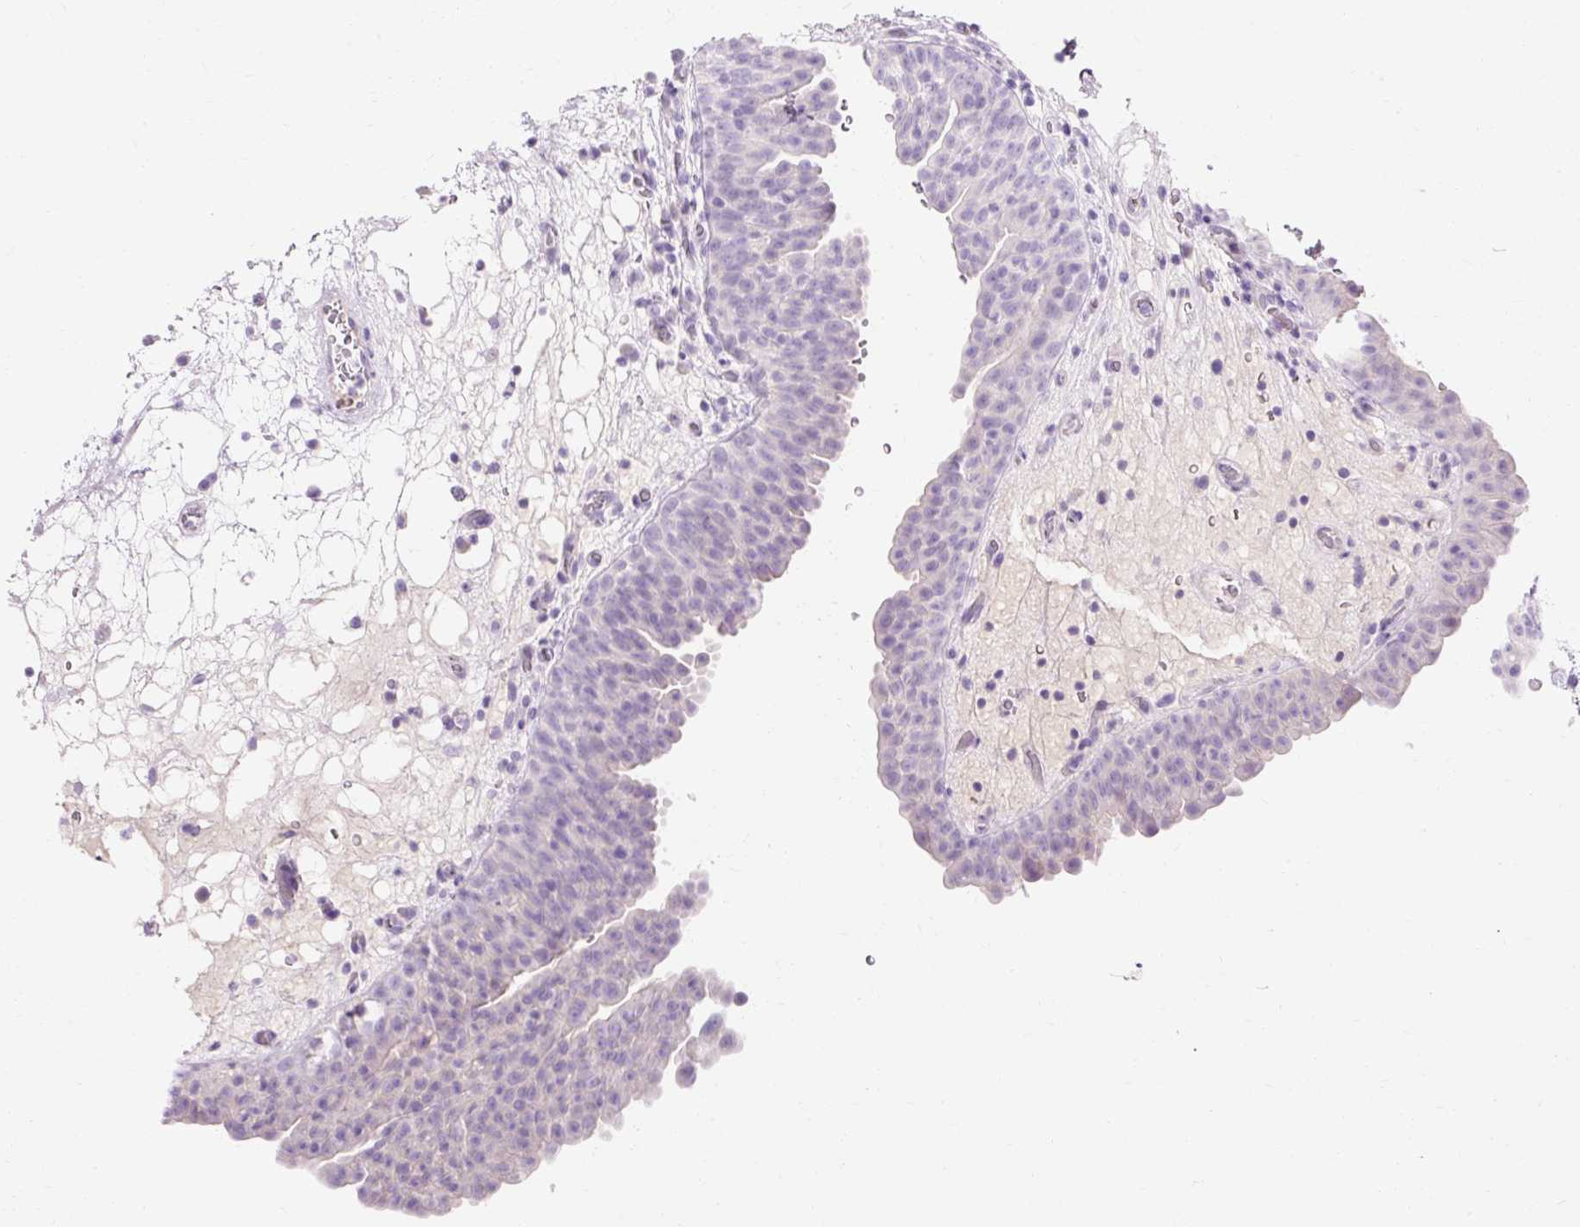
{"staining": {"intensity": "negative", "quantity": "none", "location": "none"}, "tissue": "urinary bladder", "cell_type": "Urothelial cells", "image_type": "normal", "snomed": [{"axis": "morphology", "description": "Normal tissue, NOS"}, {"axis": "topography", "description": "Urinary bladder"}], "caption": "The photomicrograph reveals no staining of urothelial cells in unremarkable urinary bladder.", "gene": "TMEM213", "patient": {"sex": "male", "age": 71}}